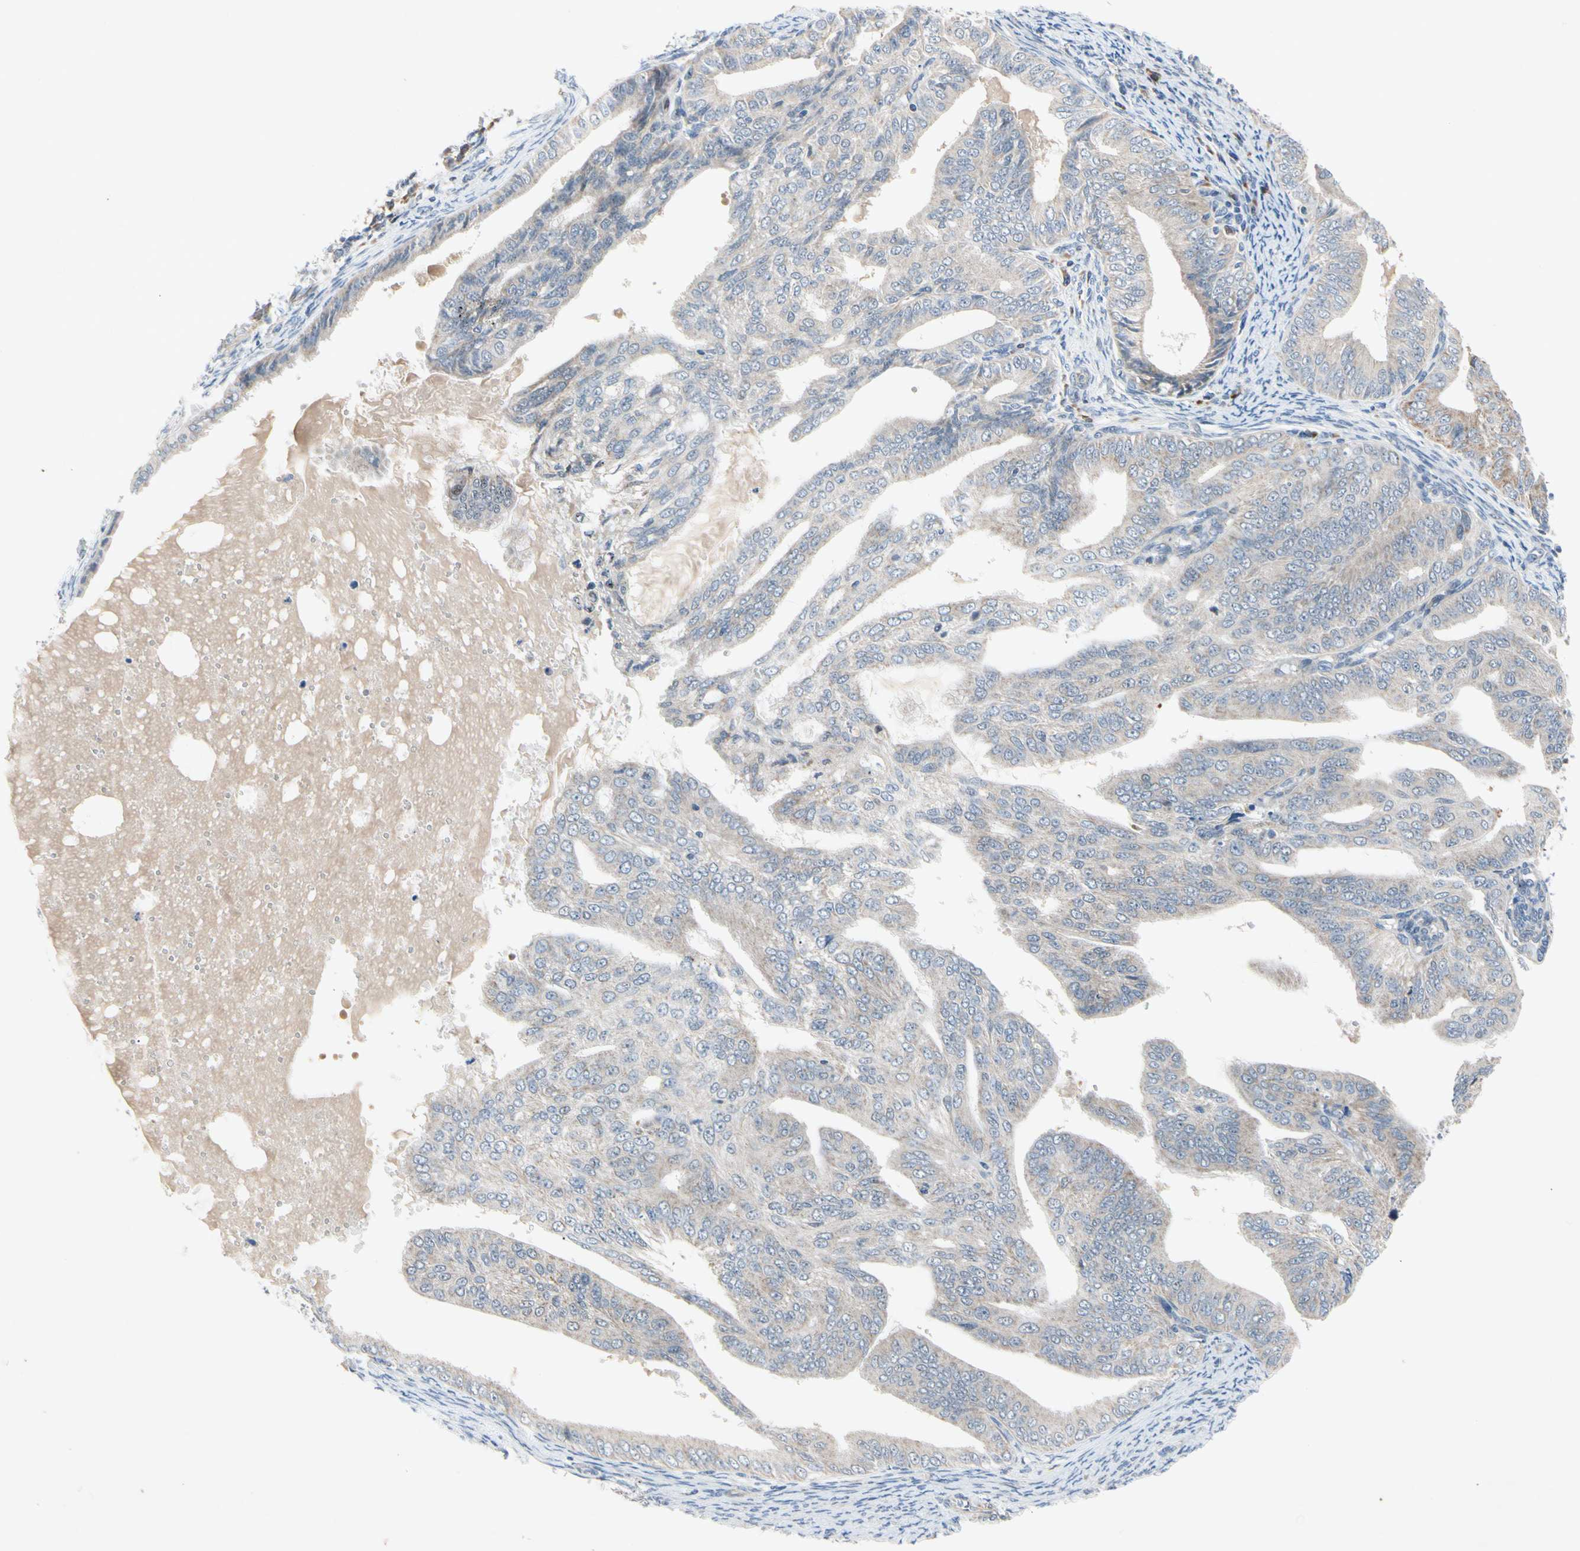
{"staining": {"intensity": "weak", "quantity": ">75%", "location": "cytoplasmic/membranous"}, "tissue": "endometrial cancer", "cell_type": "Tumor cells", "image_type": "cancer", "snomed": [{"axis": "morphology", "description": "Adenocarcinoma, NOS"}, {"axis": "topography", "description": "Endometrium"}], "caption": "Endometrial adenocarcinoma tissue reveals weak cytoplasmic/membranous positivity in approximately >75% of tumor cells", "gene": "MARK1", "patient": {"sex": "female", "age": 58}}